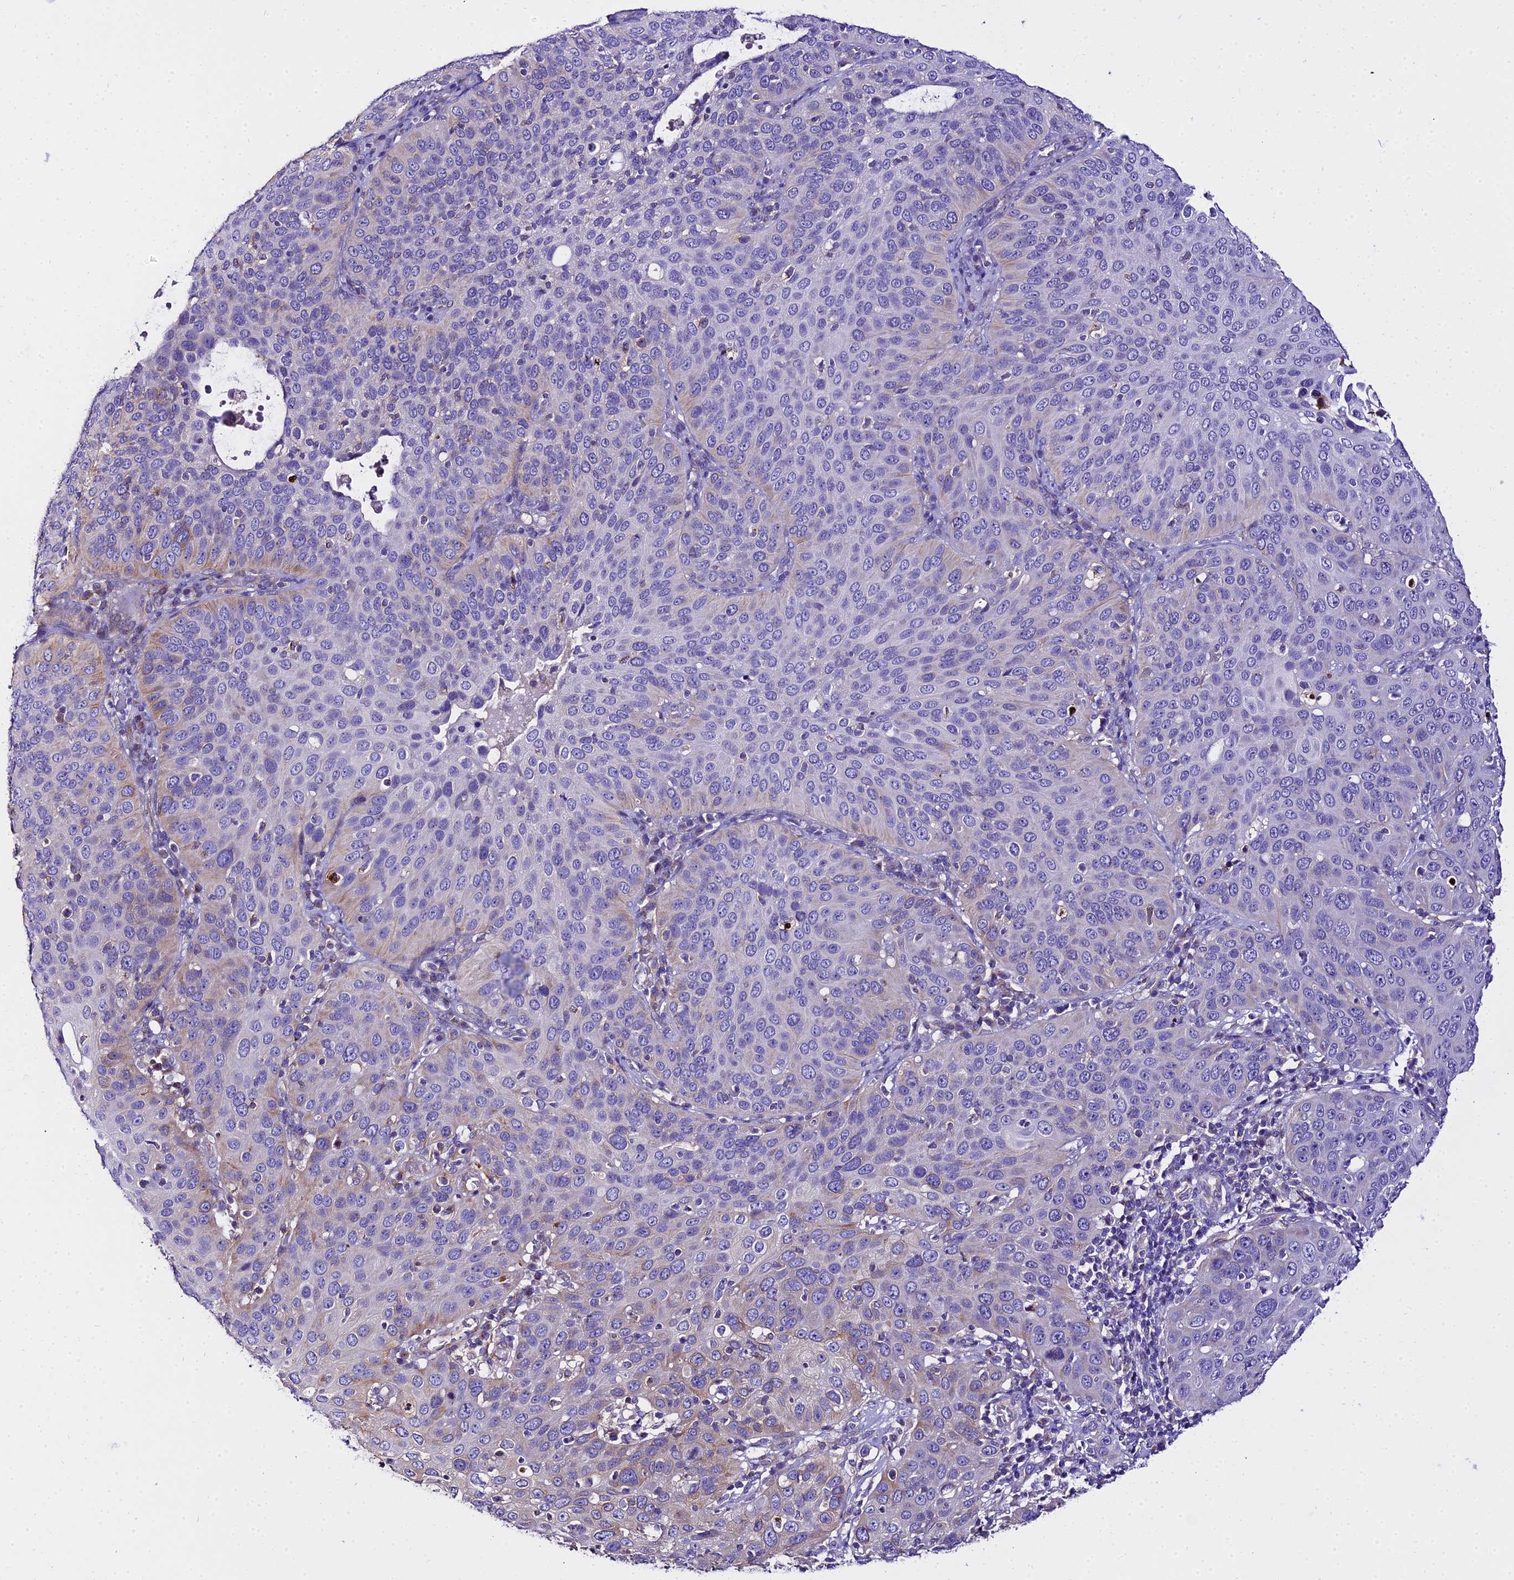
{"staining": {"intensity": "negative", "quantity": "none", "location": "none"}, "tissue": "cervical cancer", "cell_type": "Tumor cells", "image_type": "cancer", "snomed": [{"axis": "morphology", "description": "Squamous cell carcinoma, NOS"}, {"axis": "topography", "description": "Cervix"}], "caption": "Immunohistochemical staining of cervical cancer shows no significant staining in tumor cells.", "gene": "TUBA3D", "patient": {"sex": "female", "age": 36}}